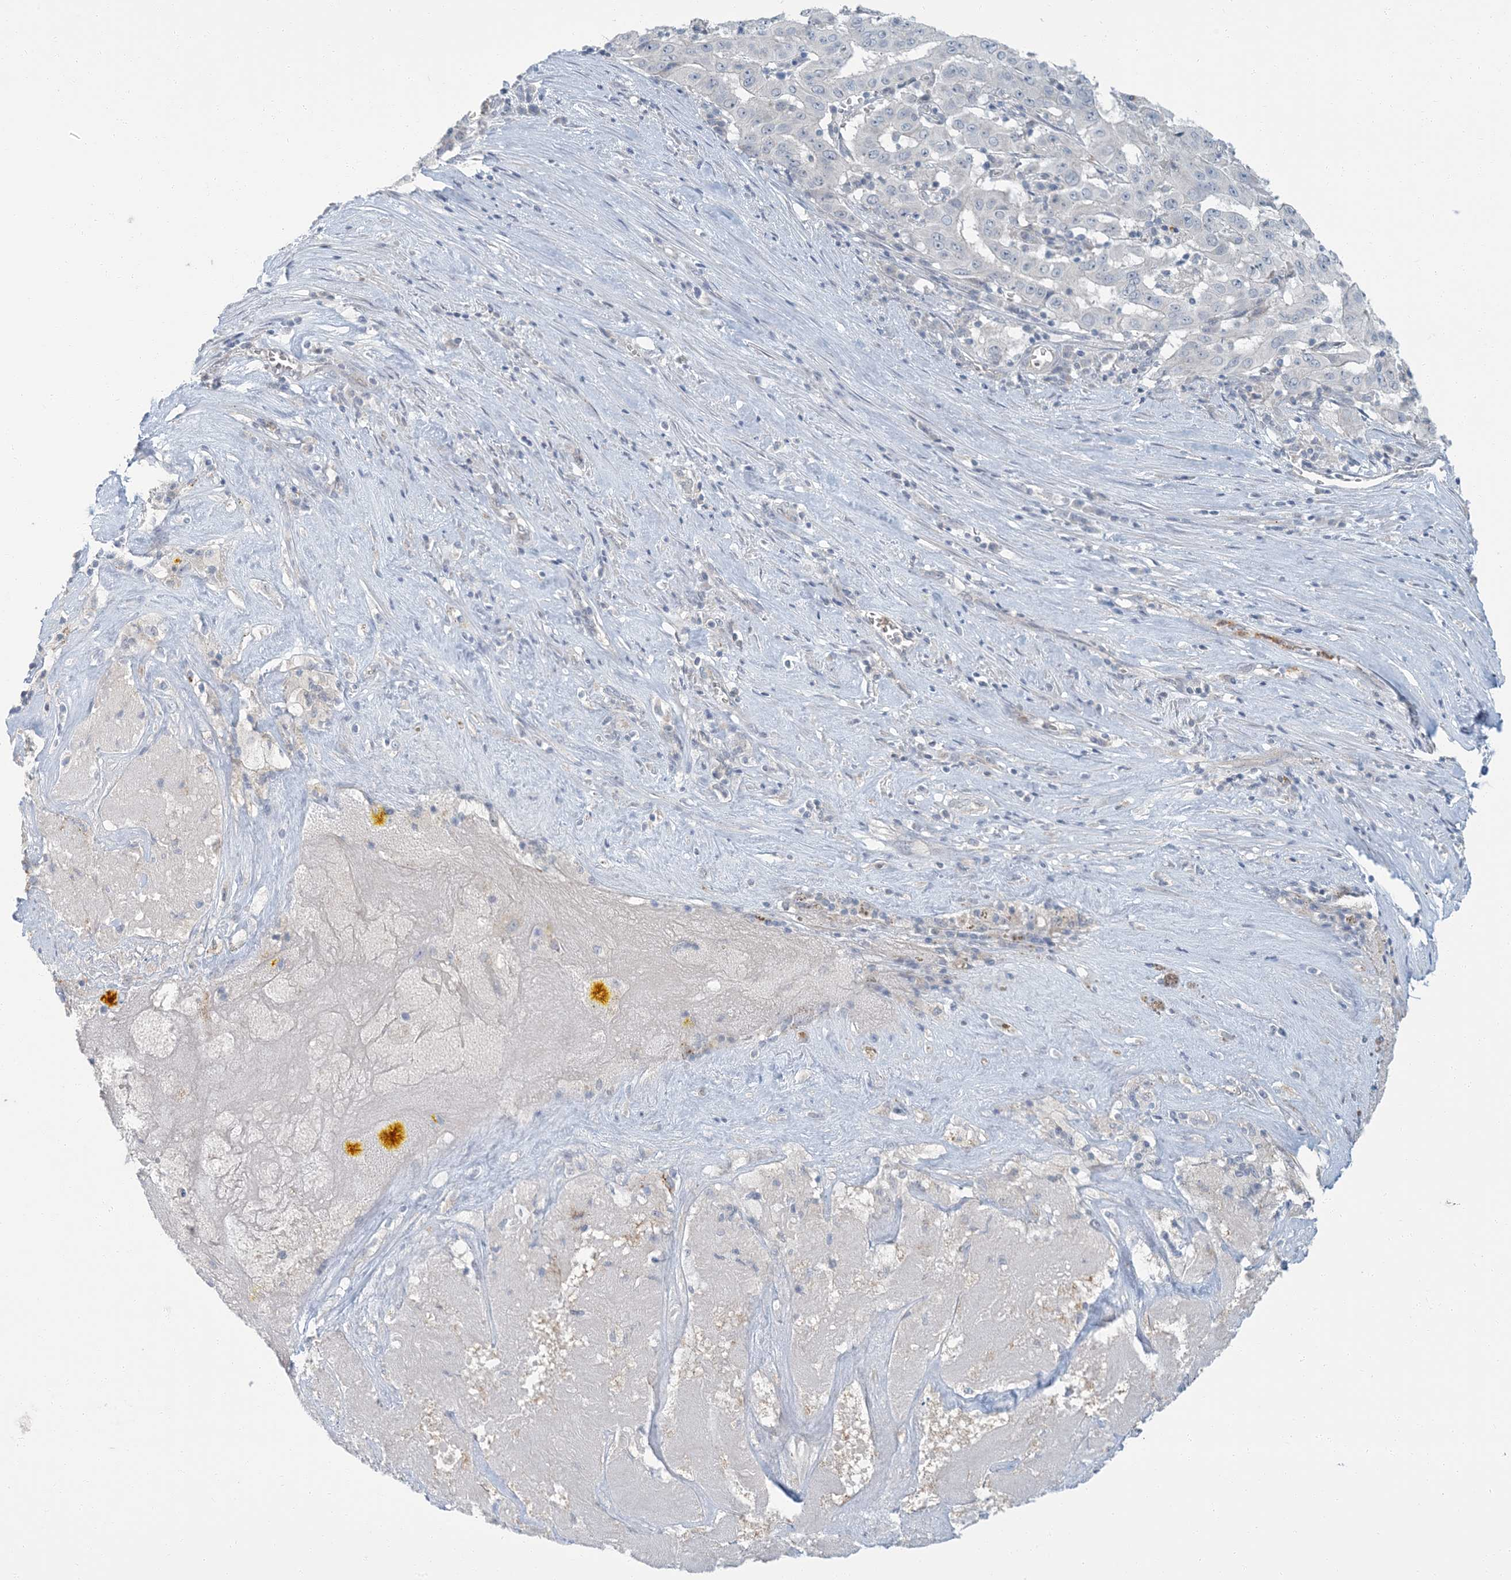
{"staining": {"intensity": "negative", "quantity": "none", "location": "none"}, "tissue": "pancreatic cancer", "cell_type": "Tumor cells", "image_type": "cancer", "snomed": [{"axis": "morphology", "description": "Adenocarcinoma, NOS"}, {"axis": "topography", "description": "Pancreas"}], "caption": "This is an IHC photomicrograph of pancreatic cancer. There is no positivity in tumor cells.", "gene": "EPHA4", "patient": {"sex": "male", "age": 63}}